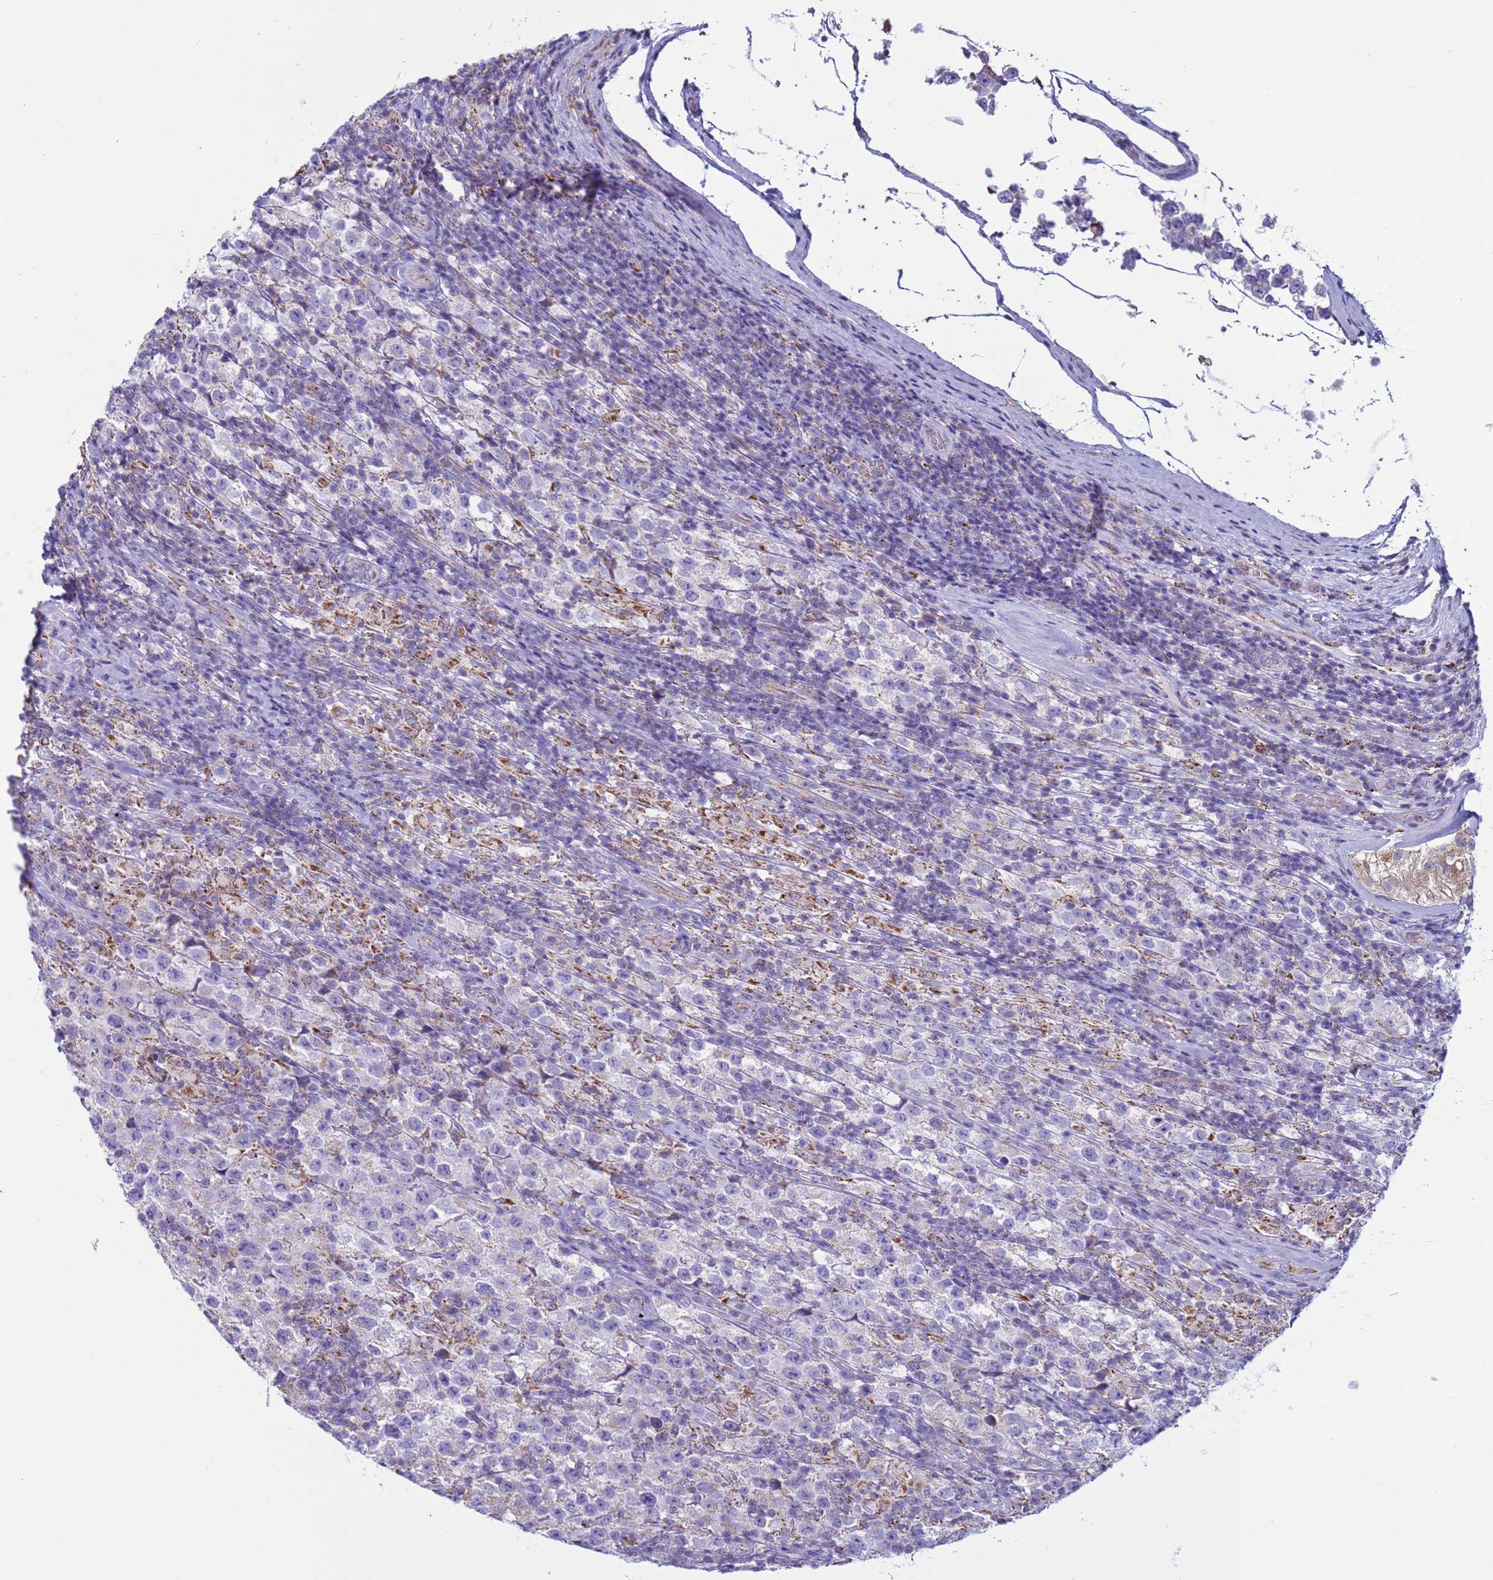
{"staining": {"intensity": "negative", "quantity": "none", "location": "none"}, "tissue": "testis cancer", "cell_type": "Tumor cells", "image_type": "cancer", "snomed": [{"axis": "morphology", "description": "Seminoma, NOS"}, {"axis": "morphology", "description": "Carcinoma, Embryonal, NOS"}, {"axis": "topography", "description": "Testis"}], "caption": "A high-resolution micrograph shows IHC staining of seminoma (testis), which shows no significant staining in tumor cells.", "gene": "NCALD", "patient": {"sex": "male", "age": 41}}